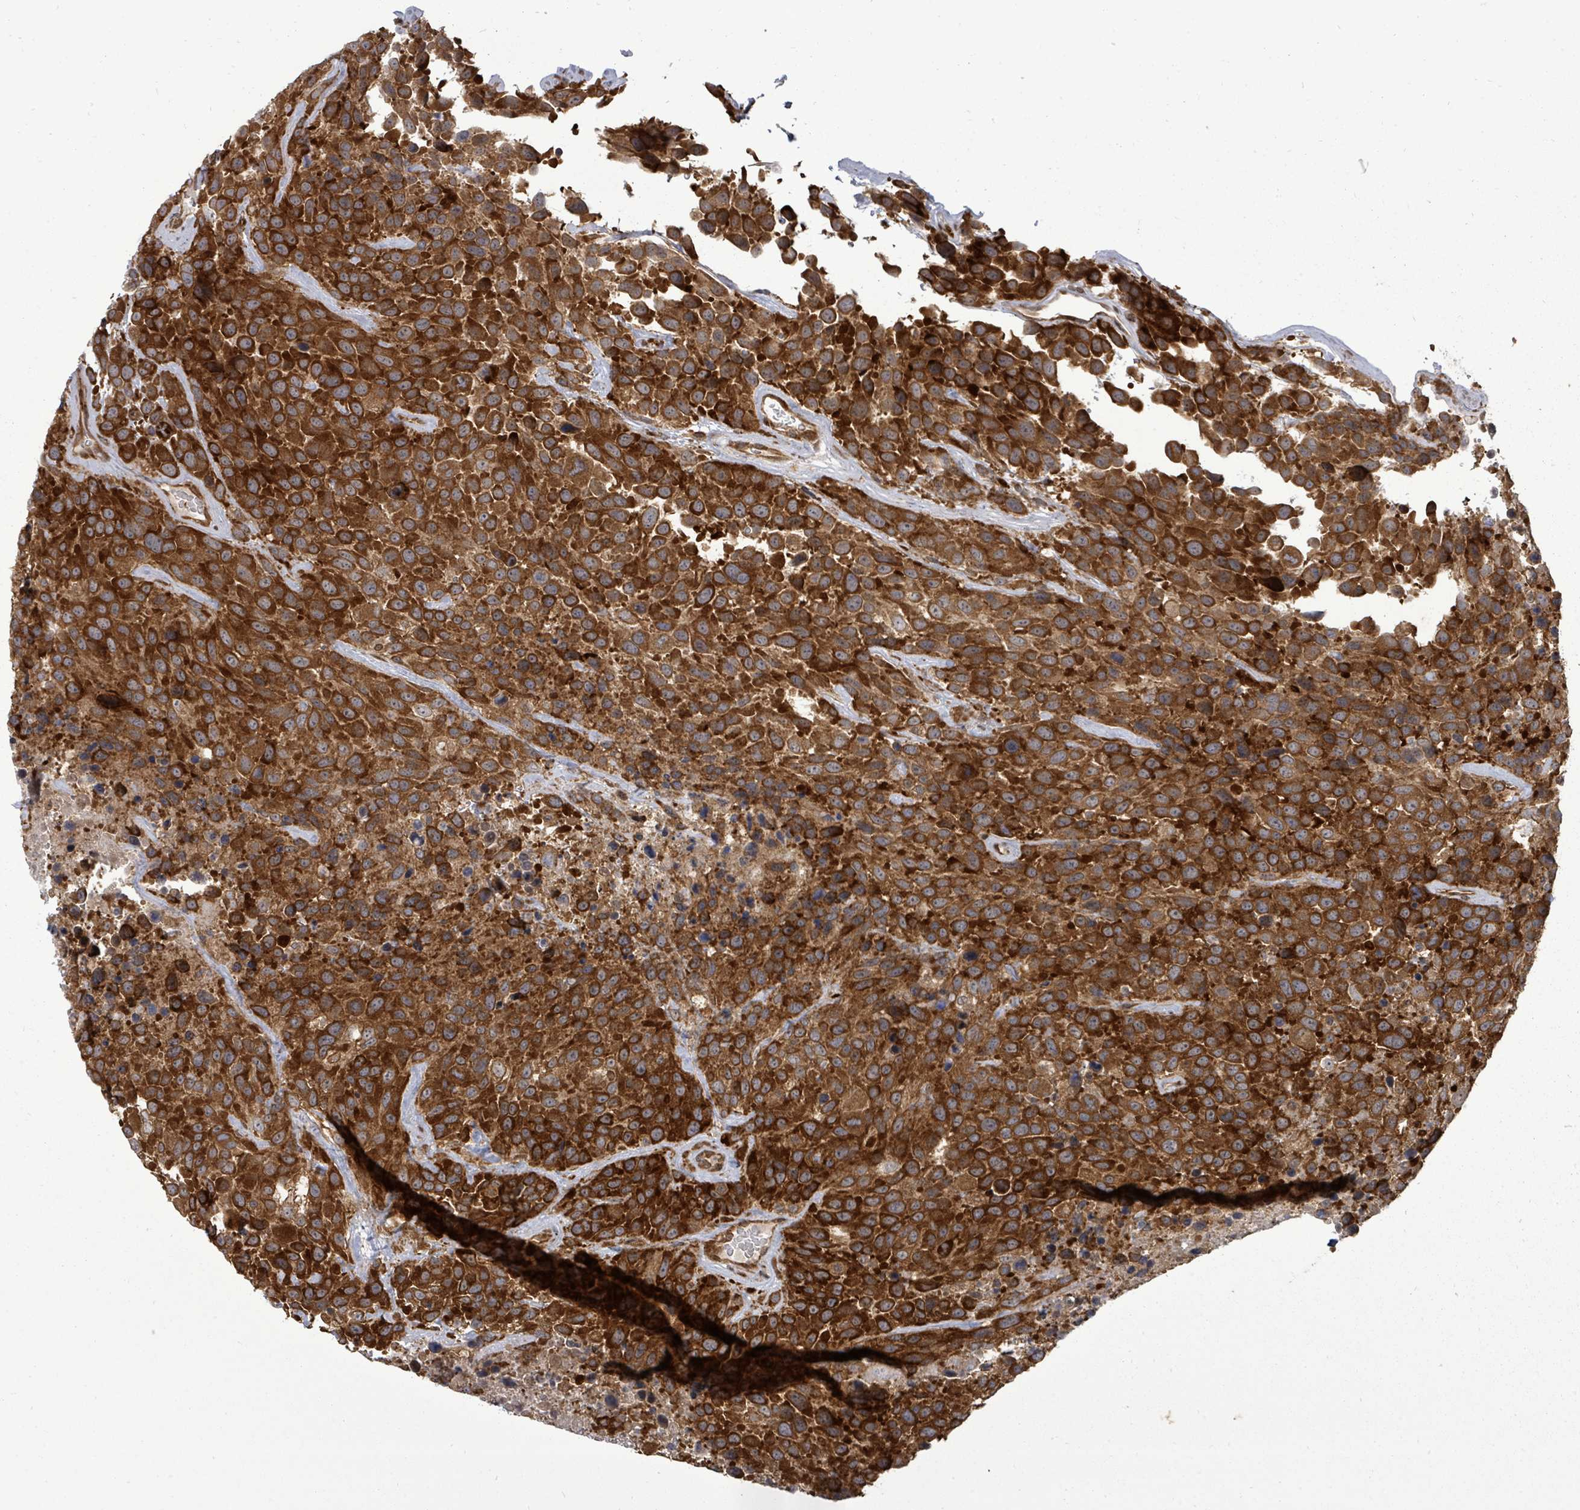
{"staining": {"intensity": "strong", "quantity": ">75%", "location": "cytoplasmic/membranous"}, "tissue": "urothelial cancer", "cell_type": "Tumor cells", "image_type": "cancer", "snomed": [{"axis": "morphology", "description": "Urothelial carcinoma, High grade"}, {"axis": "topography", "description": "Urinary bladder"}], "caption": "Approximately >75% of tumor cells in urothelial carcinoma (high-grade) reveal strong cytoplasmic/membranous protein expression as visualized by brown immunohistochemical staining.", "gene": "EIF3C", "patient": {"sex": "female", "age": 70}}